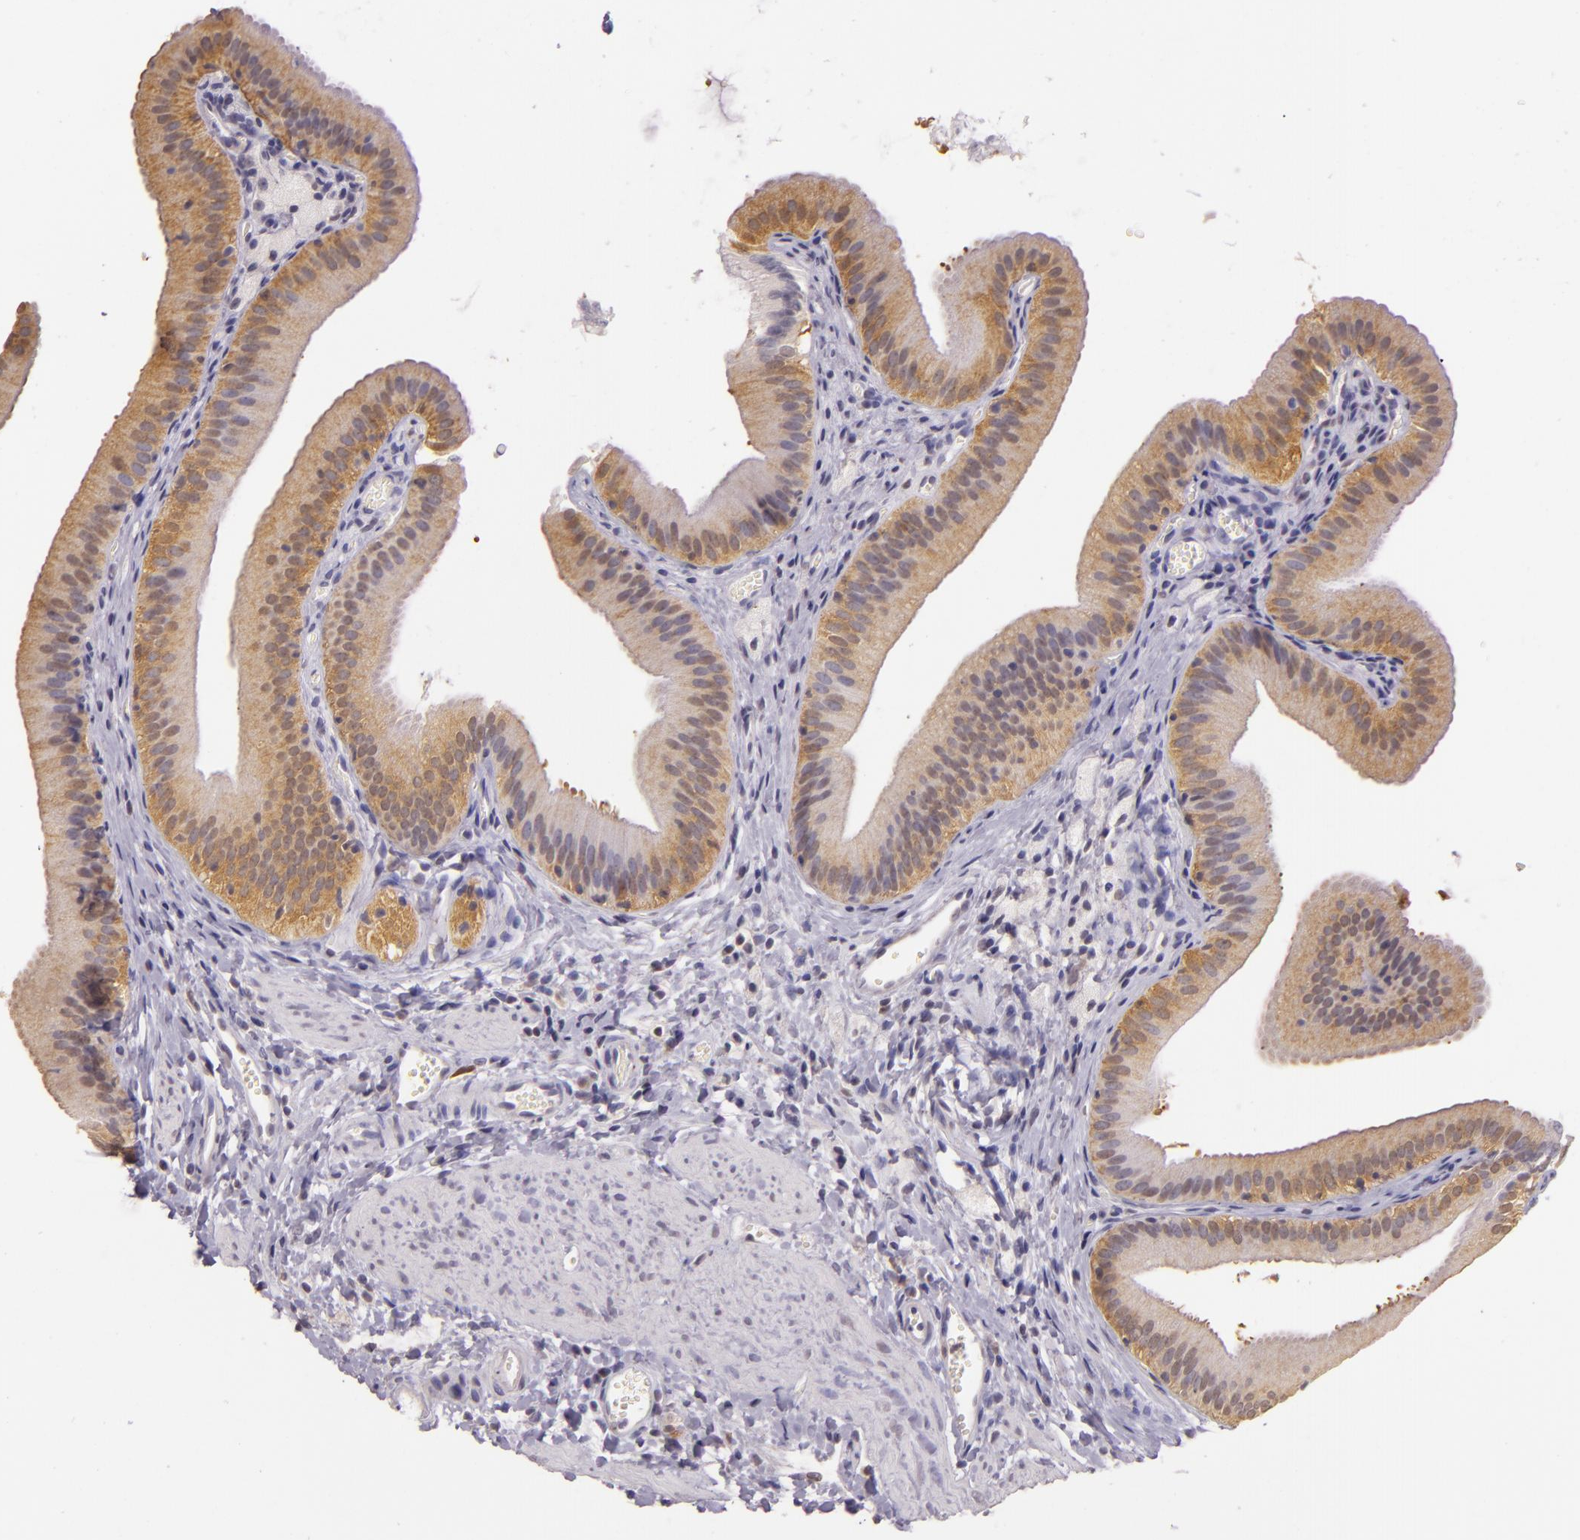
{"staining": {"intensity": "weak", "quantity": ">75%", "location": "cytoplasmic/membranous,nuclear"}, "tissue": "gallbladder", "cell_type": "Glandular cells", "image_type": "normal", "snomed": [{"axis": "morphology", "description": "Normal tissue, NOS"}, {"axis": "topography", "description": "Gallbladder"}], "caption": "Weak cytoplasmic/membranous,nuclear protein staining is identified in about >75% of glandular cells in gallbladder. Using DAB (brown) and hematoxylin (blue) stains, captured at high magnification using brightfield microscopy.", "gene": "HSPA8", "patient": {"sex": "female", "age": 24}}